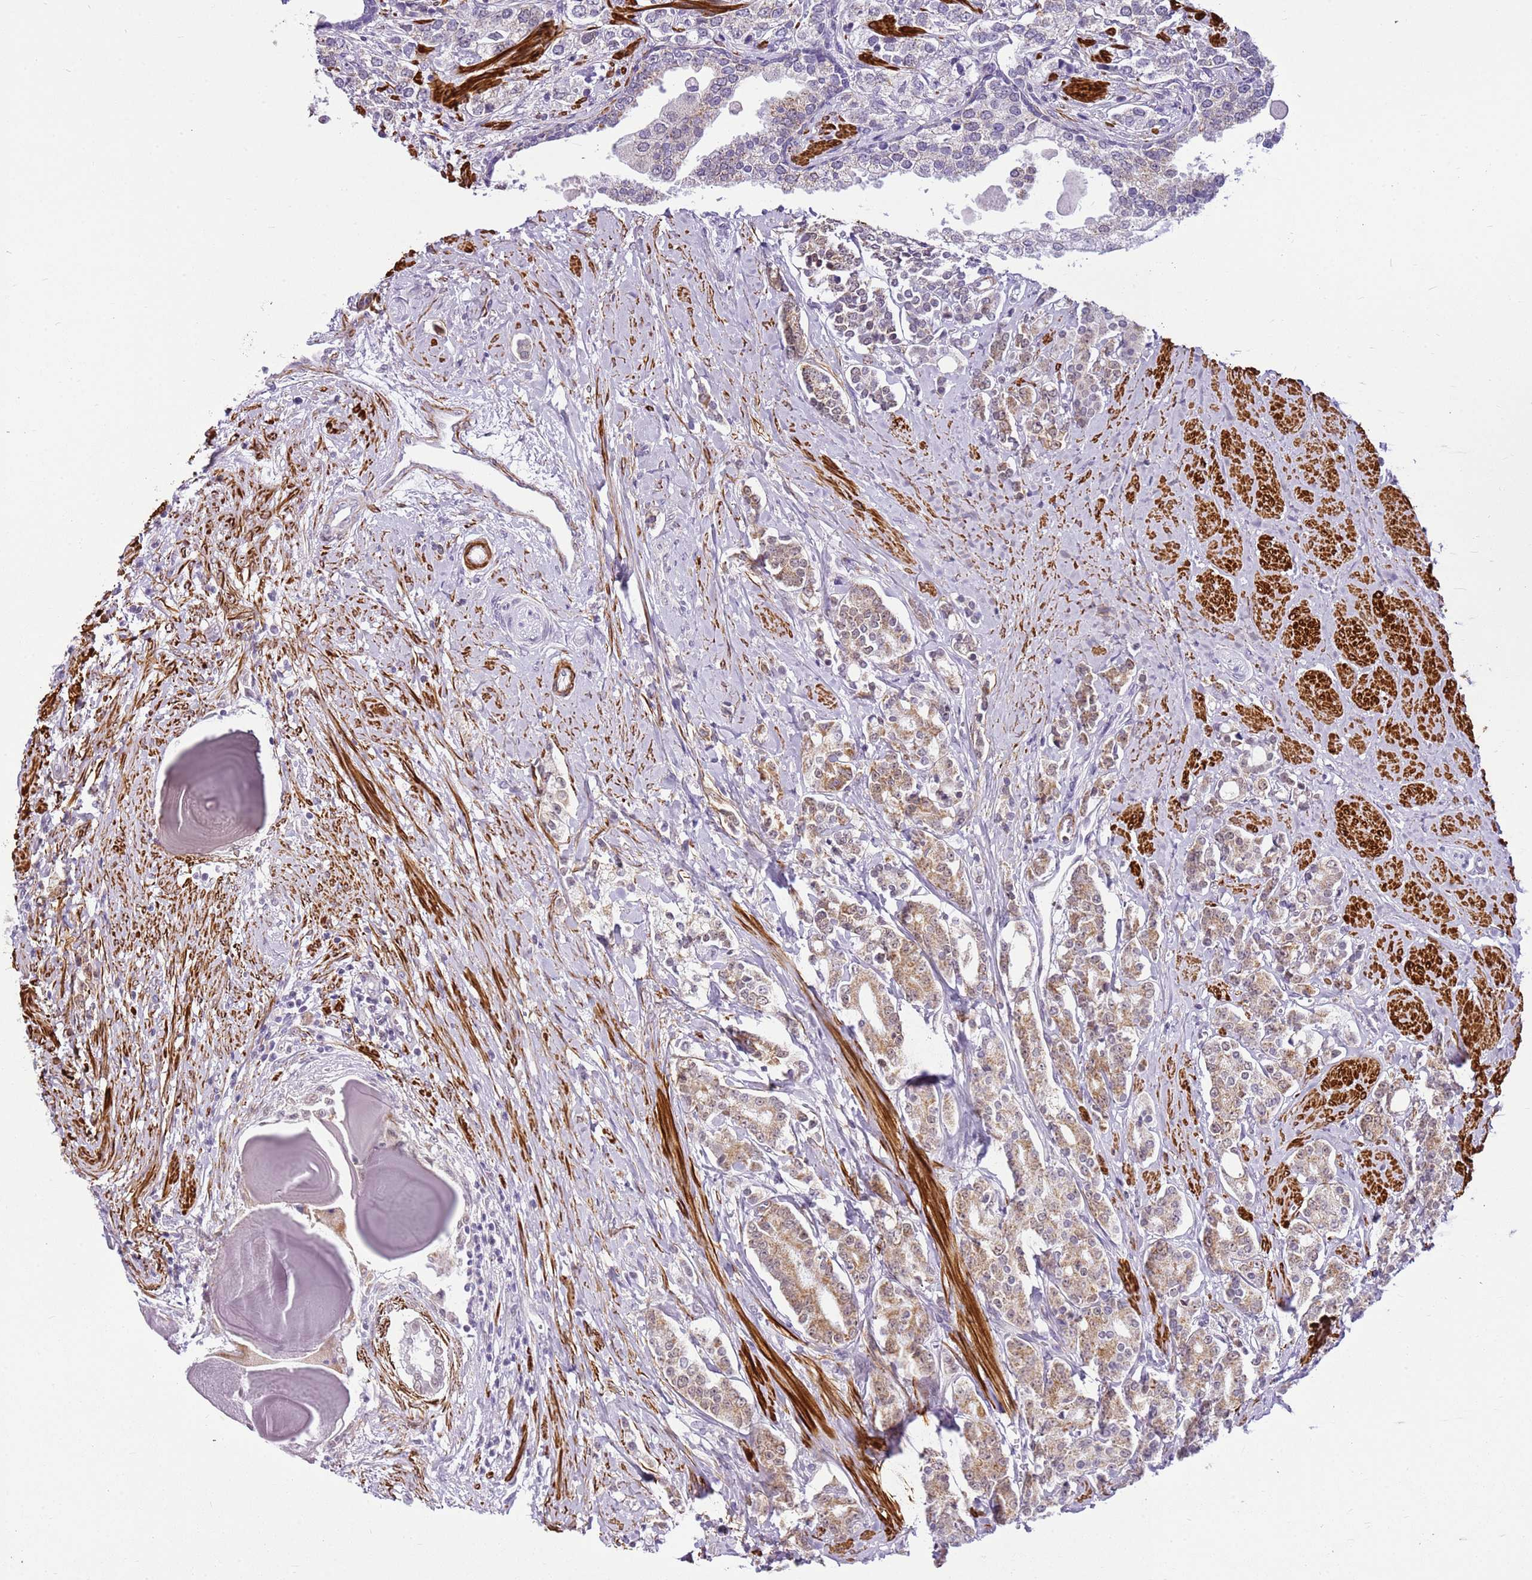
{"staining": {"intensity": "weak", "quantity": ">75%", "location": "cytoplasmic/membranous"}, "tissue": "prostate cancer", "cell_type": "Tumor cells", "image_type": "cancer", "snomed": [{"axis": "morphology", "description": "Adenocarcinoma, High grade"}, {"axis": "topography", "description": "Prostate"}], "caption": "Prostate cancer (high-grade adenocarcinoma) tissue demonstrates weak cytoplasmic/membranous staining in about >75% of tumor cells, visualized by immunohistochemistry.", "gene": "SMIM4", "patient": {"sex": "male", "age": 62}}